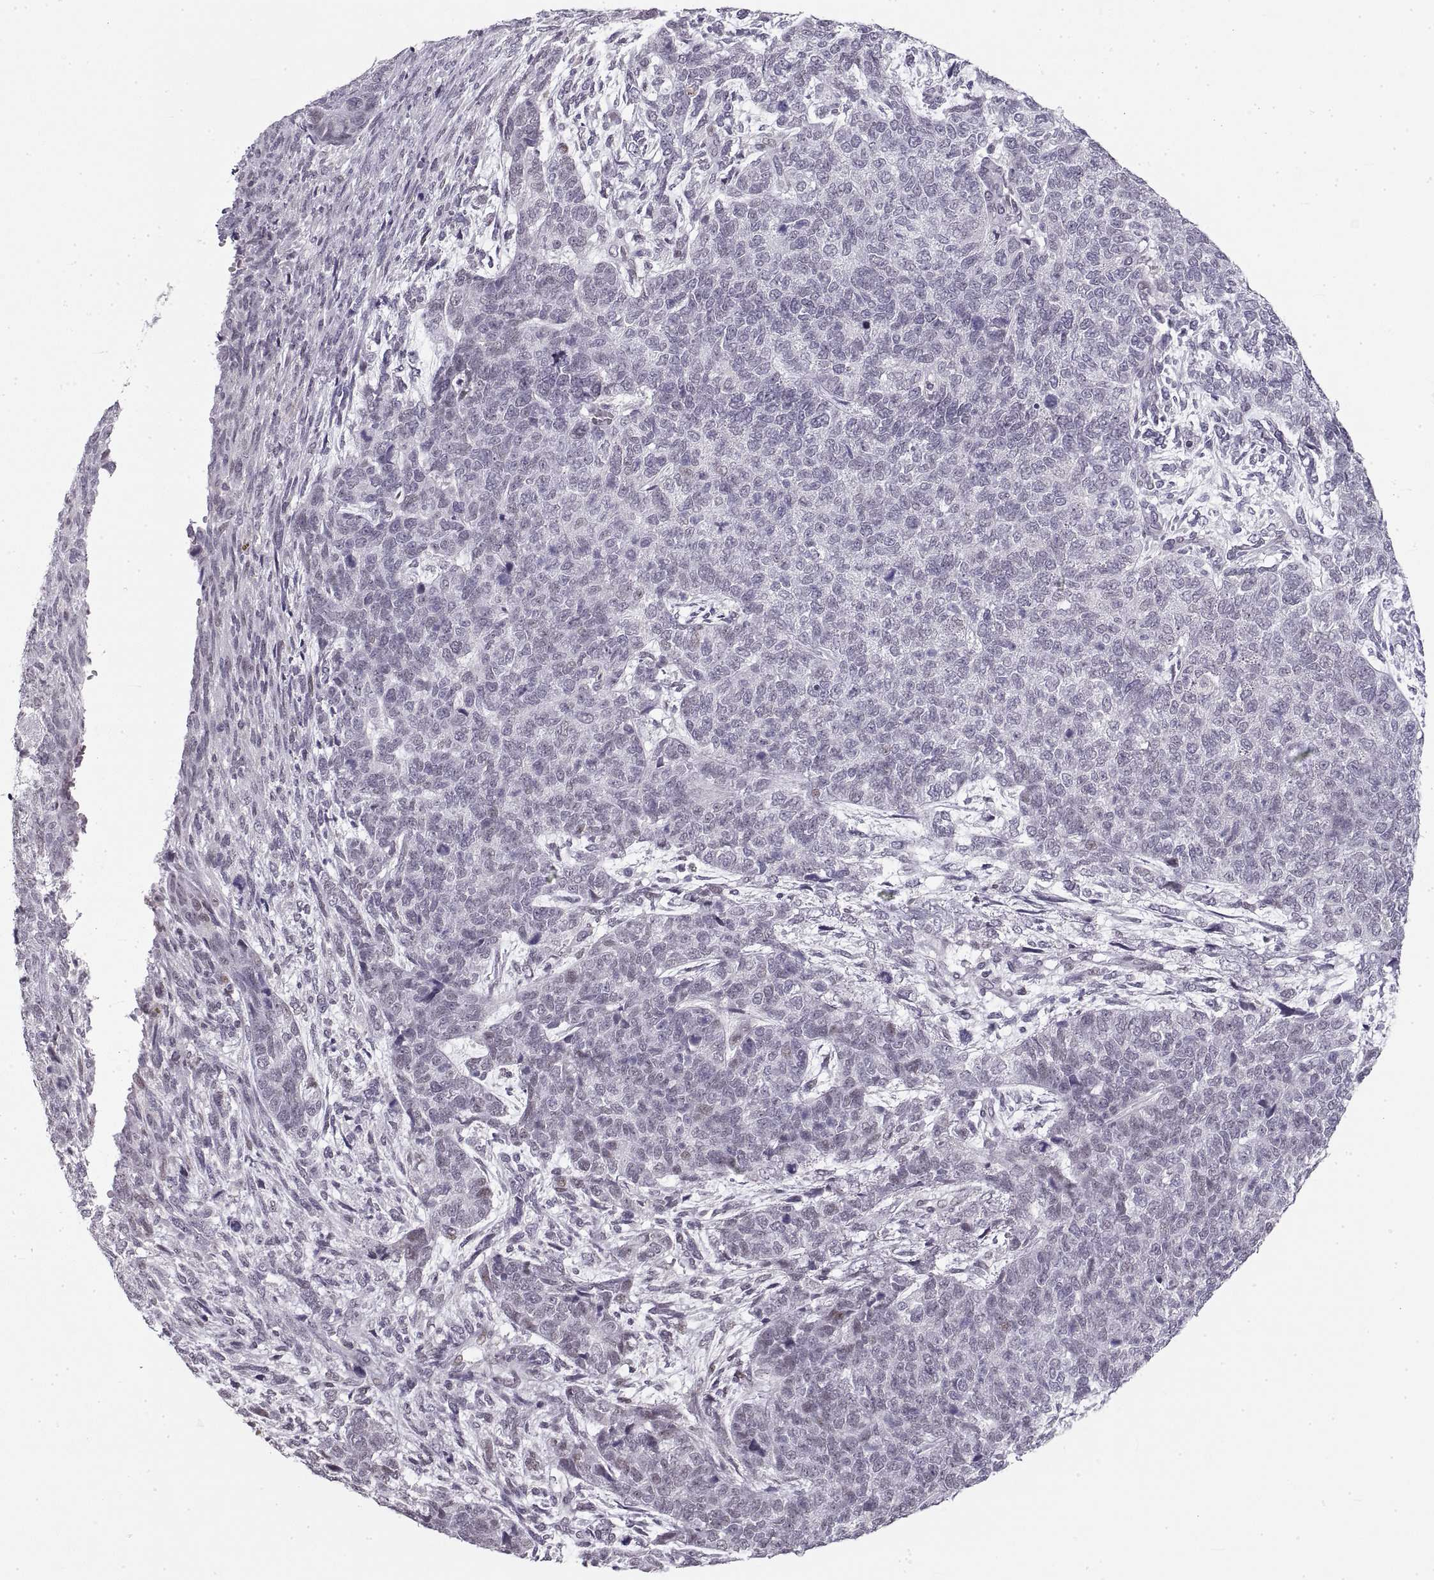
{"staining": {"intensity": "negative", "quantity": "none", "location": "none"}, "tissue": "cervical cancer", "cell_type": "Tumor cells", "image_type": "cancer", "snomed": [{"axis": "morphology", "description": "Squamous cell carcinoma, NOS"}, {"axis": "topography", "description": "Cervix"}], "caption": "Immunohistochemistry image of neoplastic tissue: human cervical cancer stained with DAB reveals no significant protein expression in tumor cells.", "gene": "NANOS3", "patient": {"sex": "female", "age": 63}}